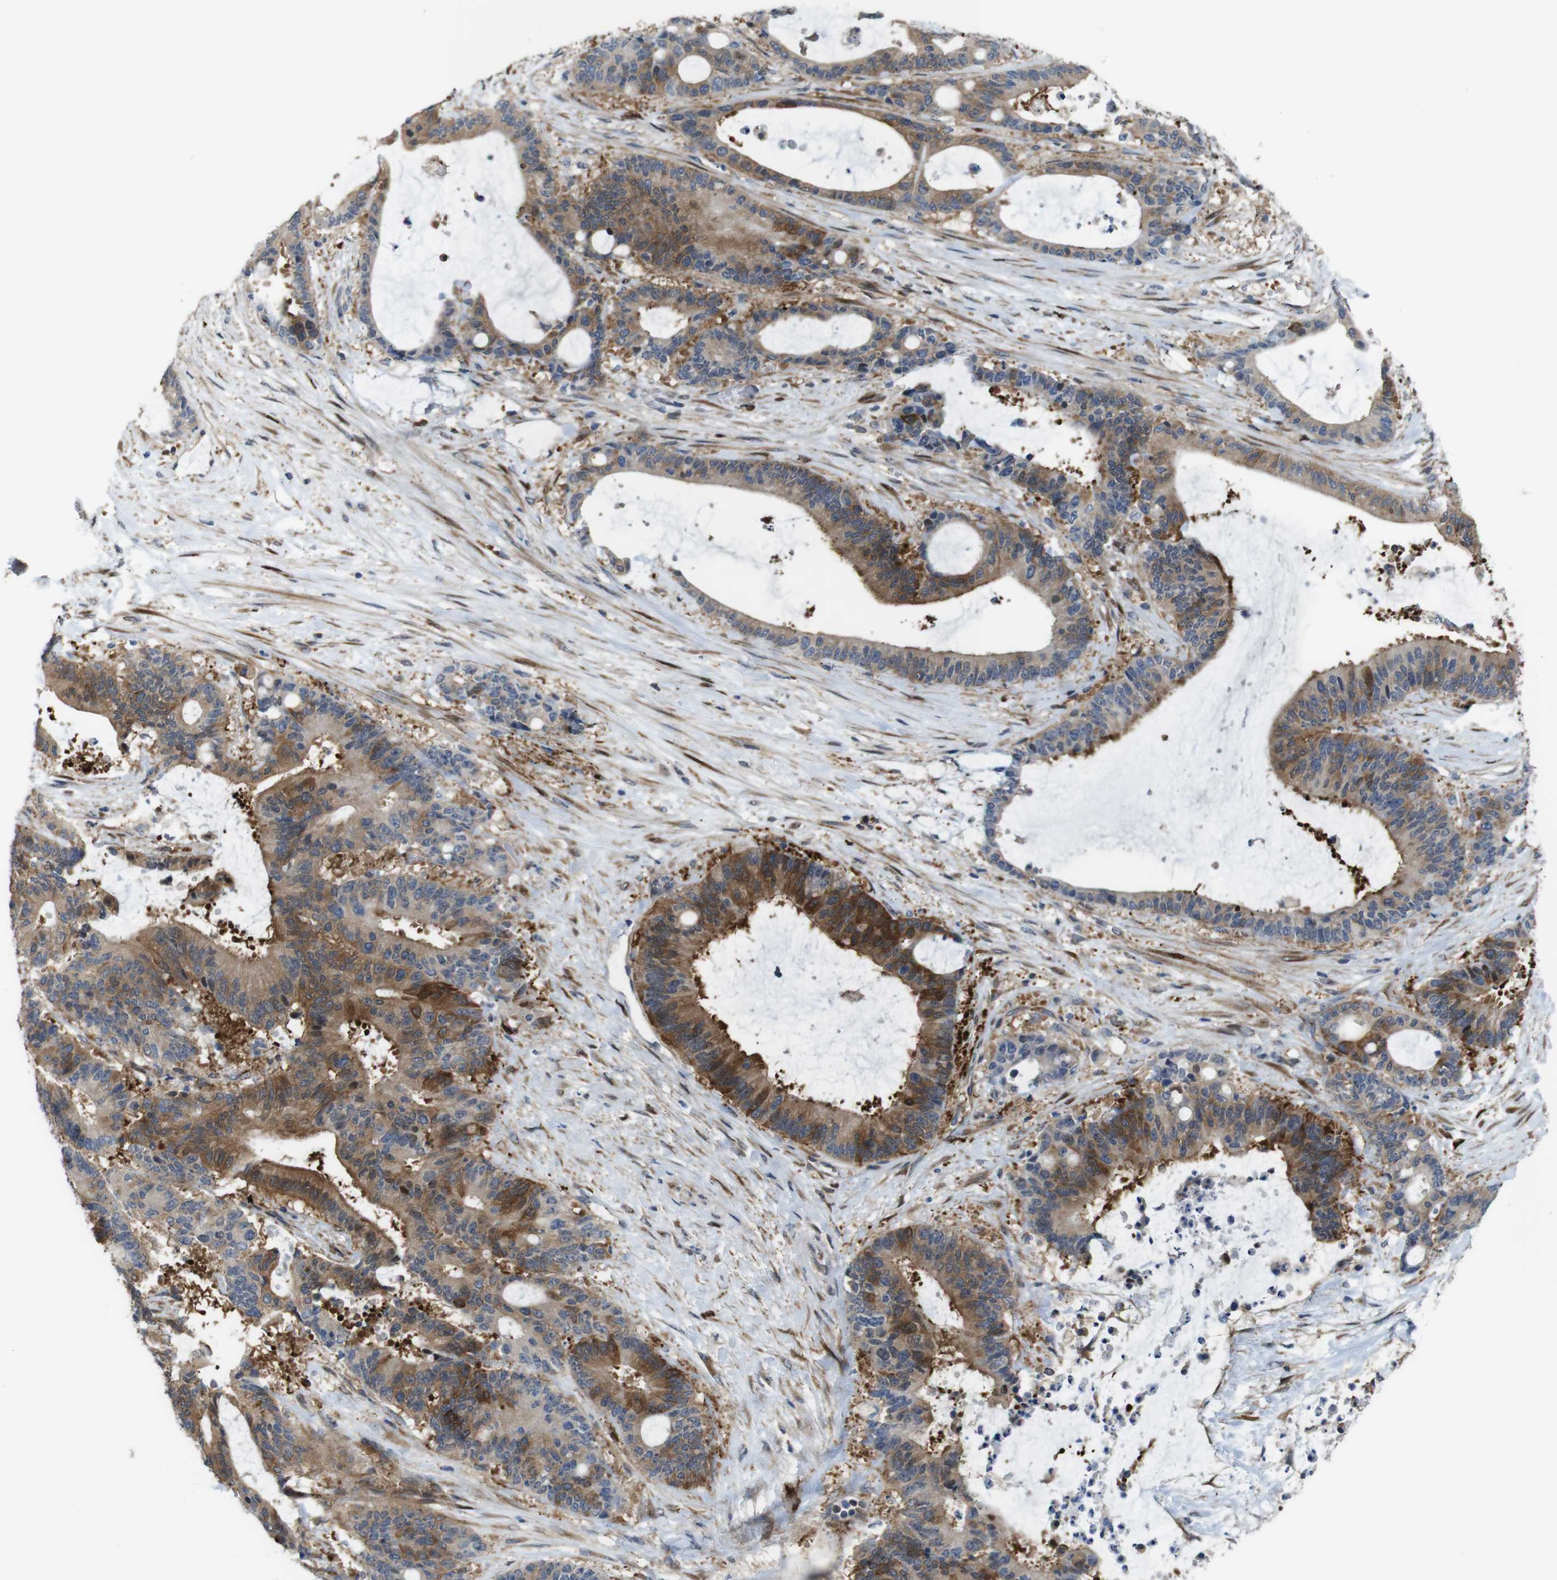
{"staining": {"intensity": "moderate", "quantity": ">75%", "location": "cytoplasmic/membranous"}, "tissue": "liver cancer", "cell_type": "Tumor cells", "image_type": "cancer", "snomed": [{"axis": "morphology", "description": "Normal tissue, NOS"}, {"axis": "morphology", "description": "Cholangiocarcinoma"}, {"axis": "topography", "description": "Liver"}, {"axis": "topography", "description": "Peripheral nerve tissue"}], "caption": "Cholangiocarcinoma (liver) was stained to show a protein in brown. There is medium levels of moderate cytoplasmic/membranous expression in approximately >75% of tumor cells. Immunohistochemistry (ihc) stains the protein in brown and the nuclei are stained blue.", "gene": "PCOLCE2", "patient": {"sex": "female", "age": 73}}